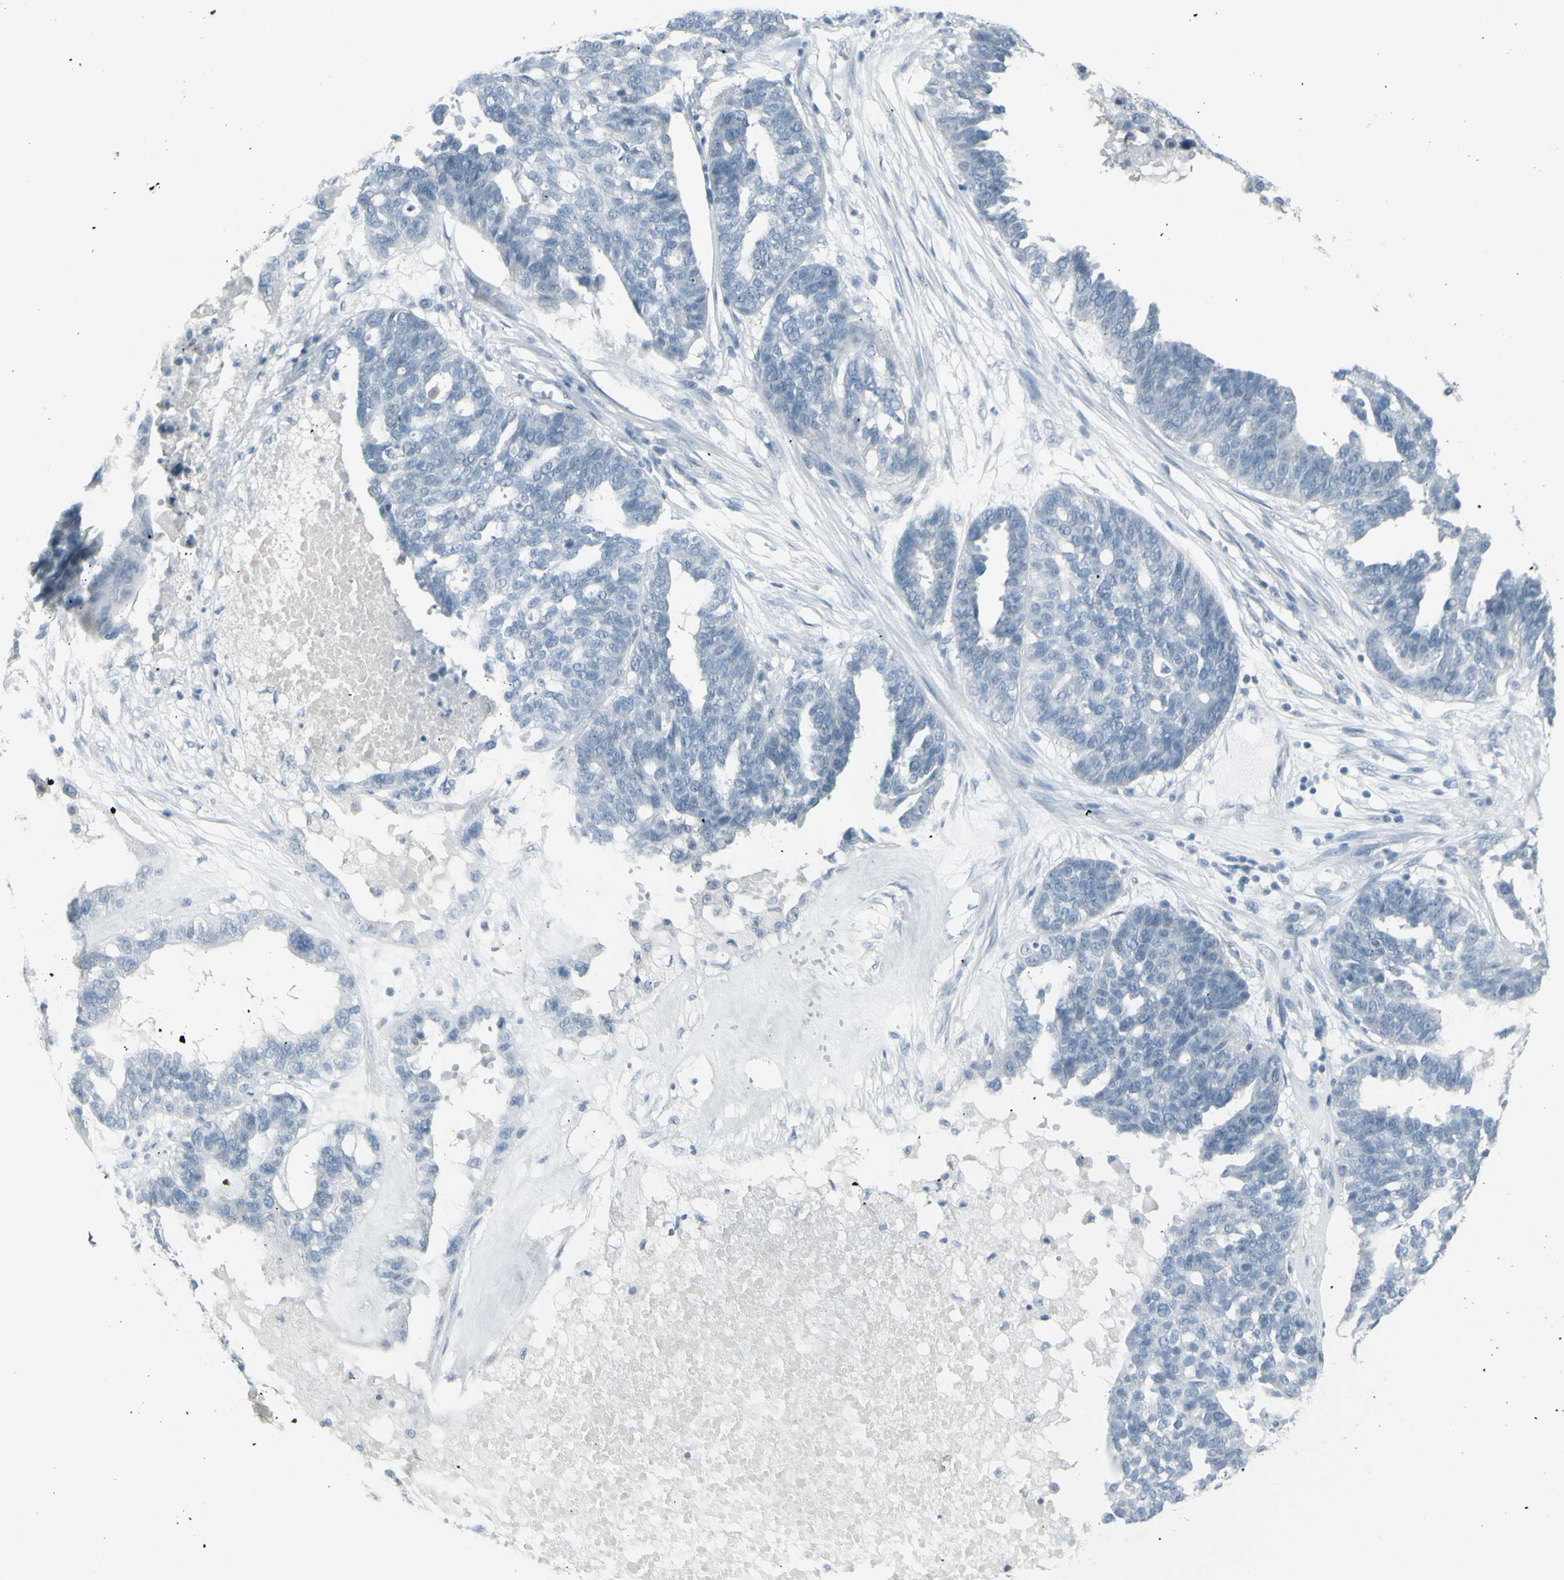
{"staining": {"intensity": "negative", "quantity": "none", "location": "none"}, "tissue": "ovarian cancer", "cell_type": "Tumor cells", "image_type": "cancer", "snomed": [{"axis": "morphology", "description": "Cystadenocarcinoma, serous, NOS"}, {"axis": "topography", "description": "Ovary"}], "caption": "Ovarian cancer (serous cystadenocarcinoma) stained for a protein using immunohistochemistry (IHC) exhibits no expression tumor cells.", "gene": "RAB3A", "patient": {"sex": "female", "age": 59}}